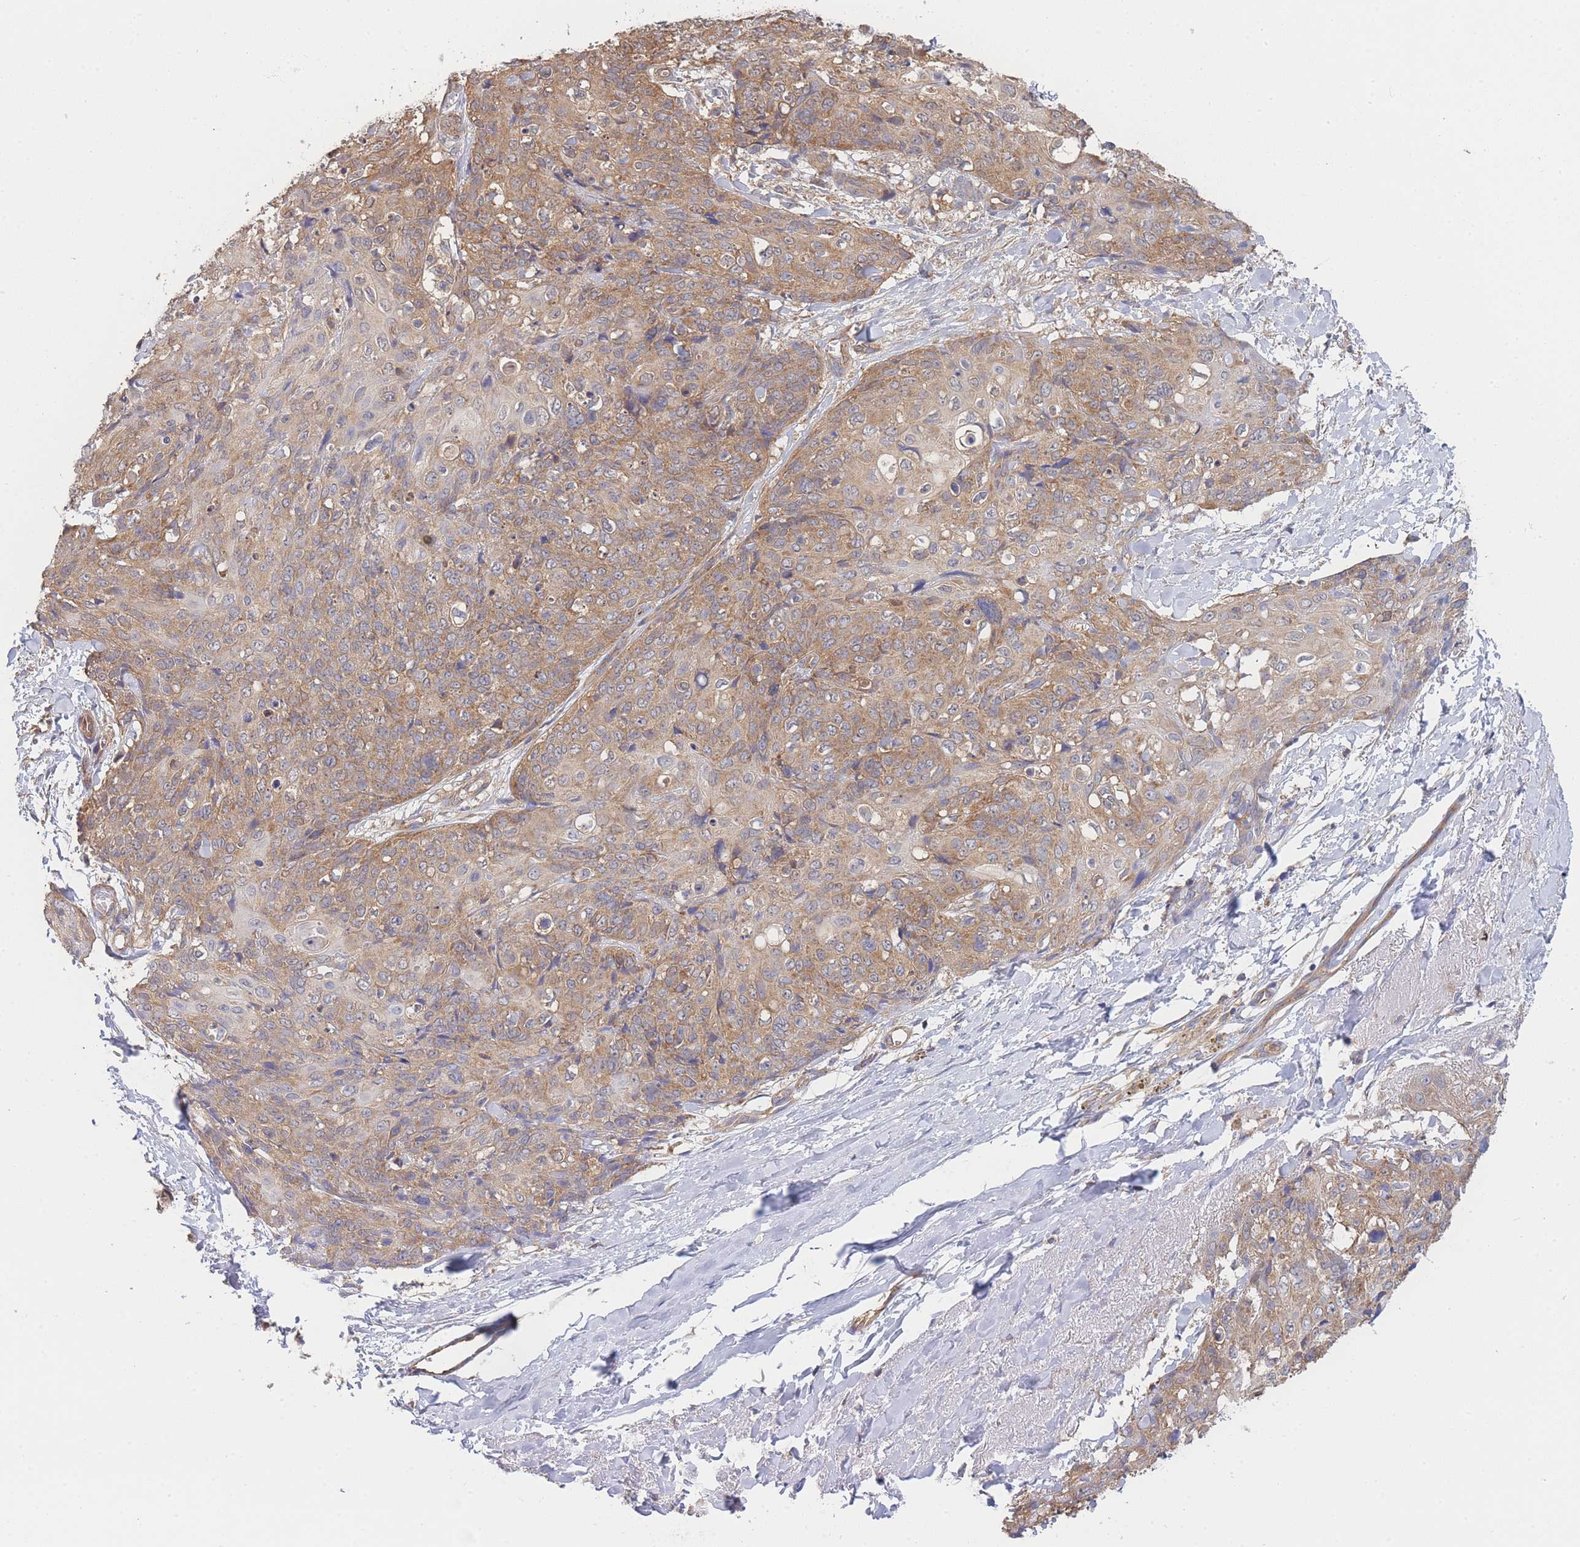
{"staining": {"intensity": "moderate", "quantity": ">75%", "location": "cytoplasmic/membranous"}, "tissue": "skin cancer", "cell_type": "Tumor cells", "image_type": "cancer", "snomed": [{"axis": "morphology", "description": "Squamous cell carcinoma, NOS"}, {"axis": "topography", "description": "Skin"}, {"axis": "topography", "description": "Vulva"}], "caption": "About >75% of tumor cells in skin cancer show moderate cytoplasmic/membranous protein expression as visualized by brown immunohistochemical staining.", "gene": "MRPS18B", "patient": {"sex": "female", "age": 85}}